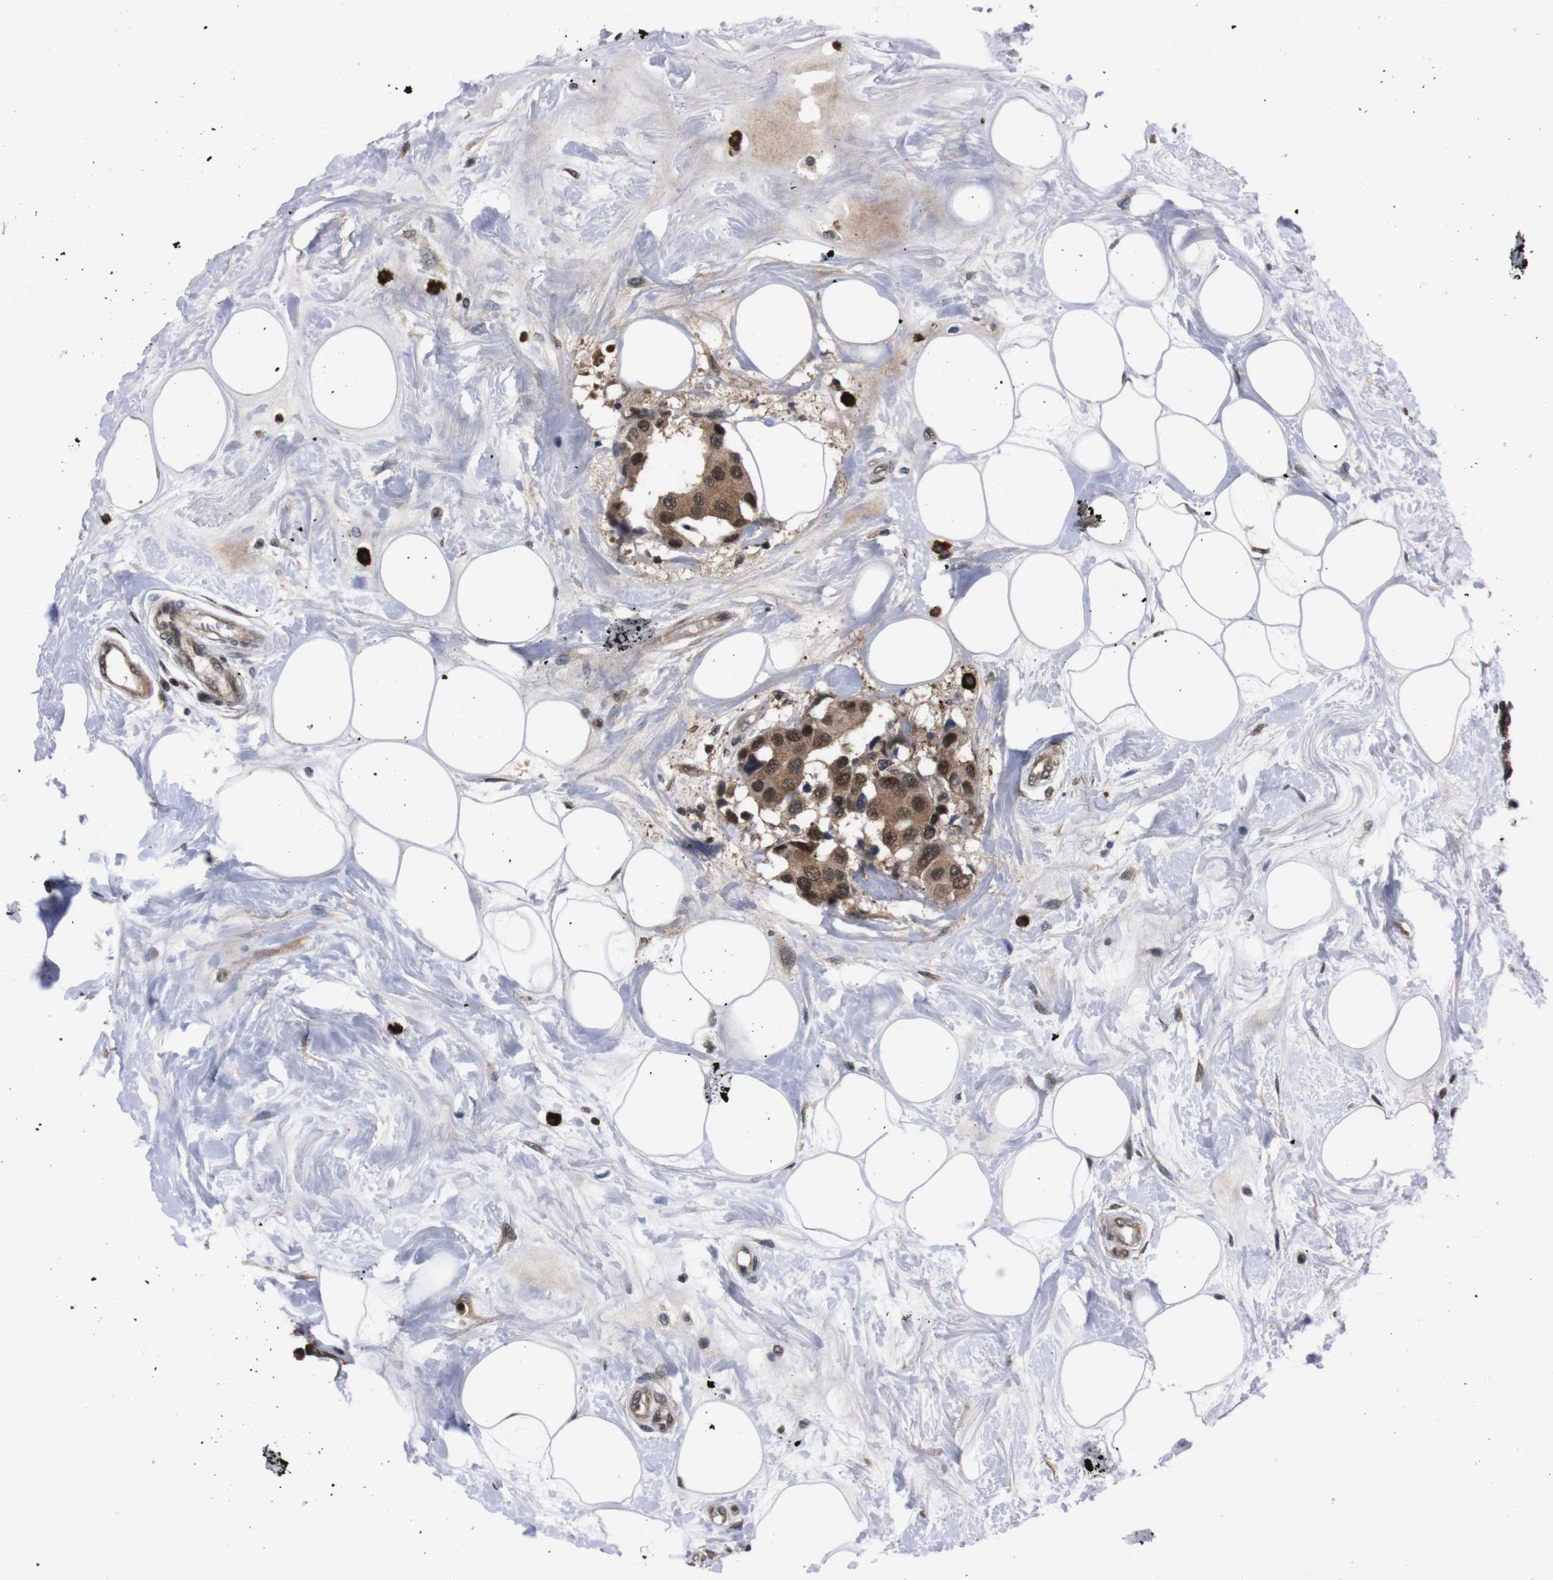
{"staining": {"intensity": "moderate", "quantity": ">75%", "location": "cytoplasmic/membranous,nuclear"}, "tissue": "breast cancer", "cell_type": "Tumor cells", "image_type": "cancer", "snomed": [{"axis": "morphology", "description": "Normal tissue, NOS"}, {"axis": "morphology", "description": "Duct carcinoma"}, {"axis": "topography", "description": "Breast"}], "caption": "Immunohistochemical staining of human invasive ductal carcinoma (breast) reveals medium levels of moderate cytoplasmic/membranous and nuclear expression in approximately >75% of tumor cells.", "gene": "UBQLN2", "patient": {"sex": "female", "age": 39}}